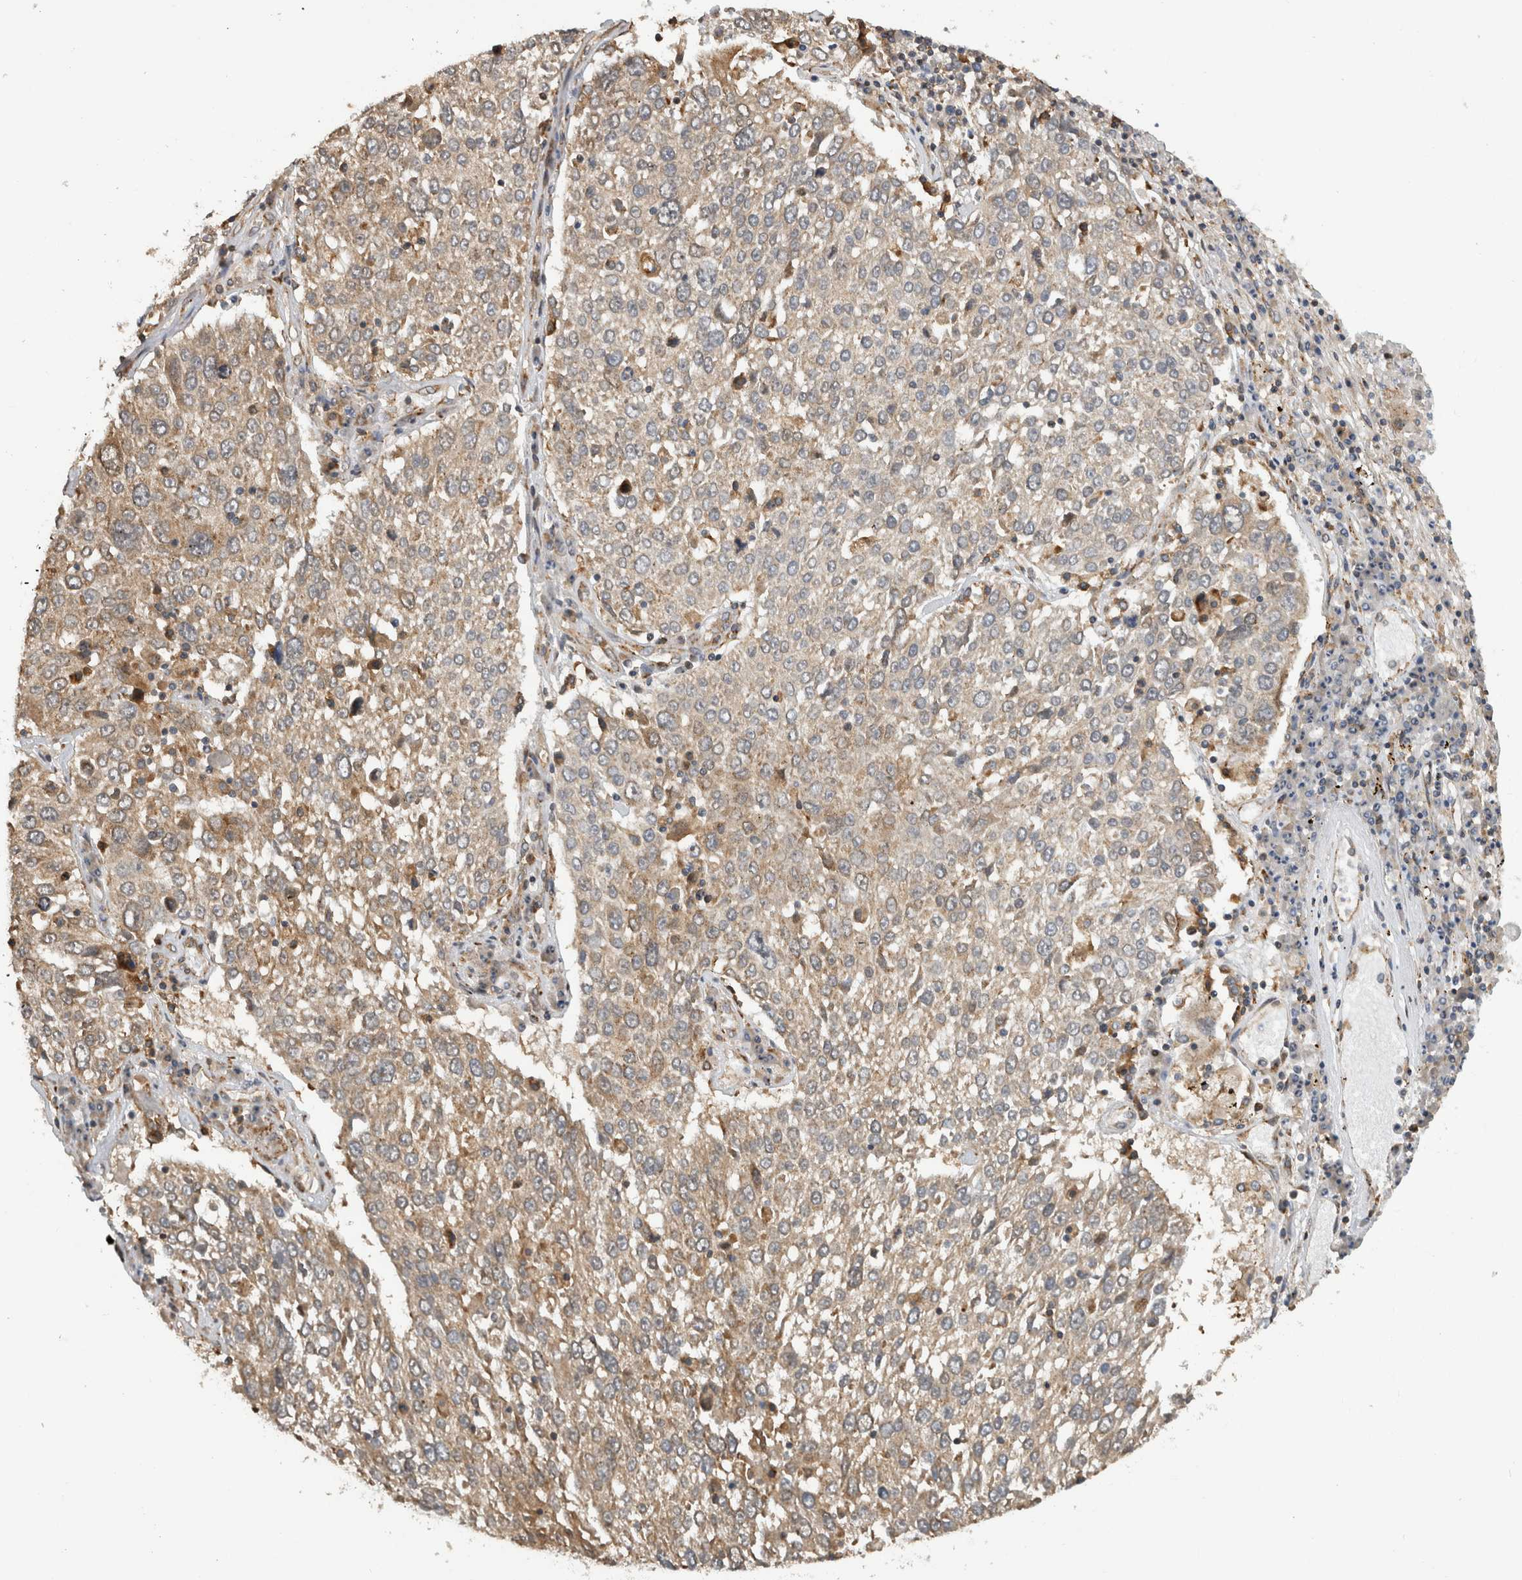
{"staining": {"intensity": "weak", "quantity": ">75%", "location": "cytoplasmic/membranous"}, "tissue": "lung cancer", "cell_type": "Tumor cells", "image_type": "cancer", "snomed": [{"axis": "morphology", "description": "Squamous cell carcinoma, NOS"}, {"axis": "topography", "description": "Lung"}], "caption": "A brown stain shows weak cytoplasmic/membranous staining of a protein in human lung squamous cell carcinoma tumor cells.", "gene": "PARP6", "patient": {"sex": "male", "age": 65}}